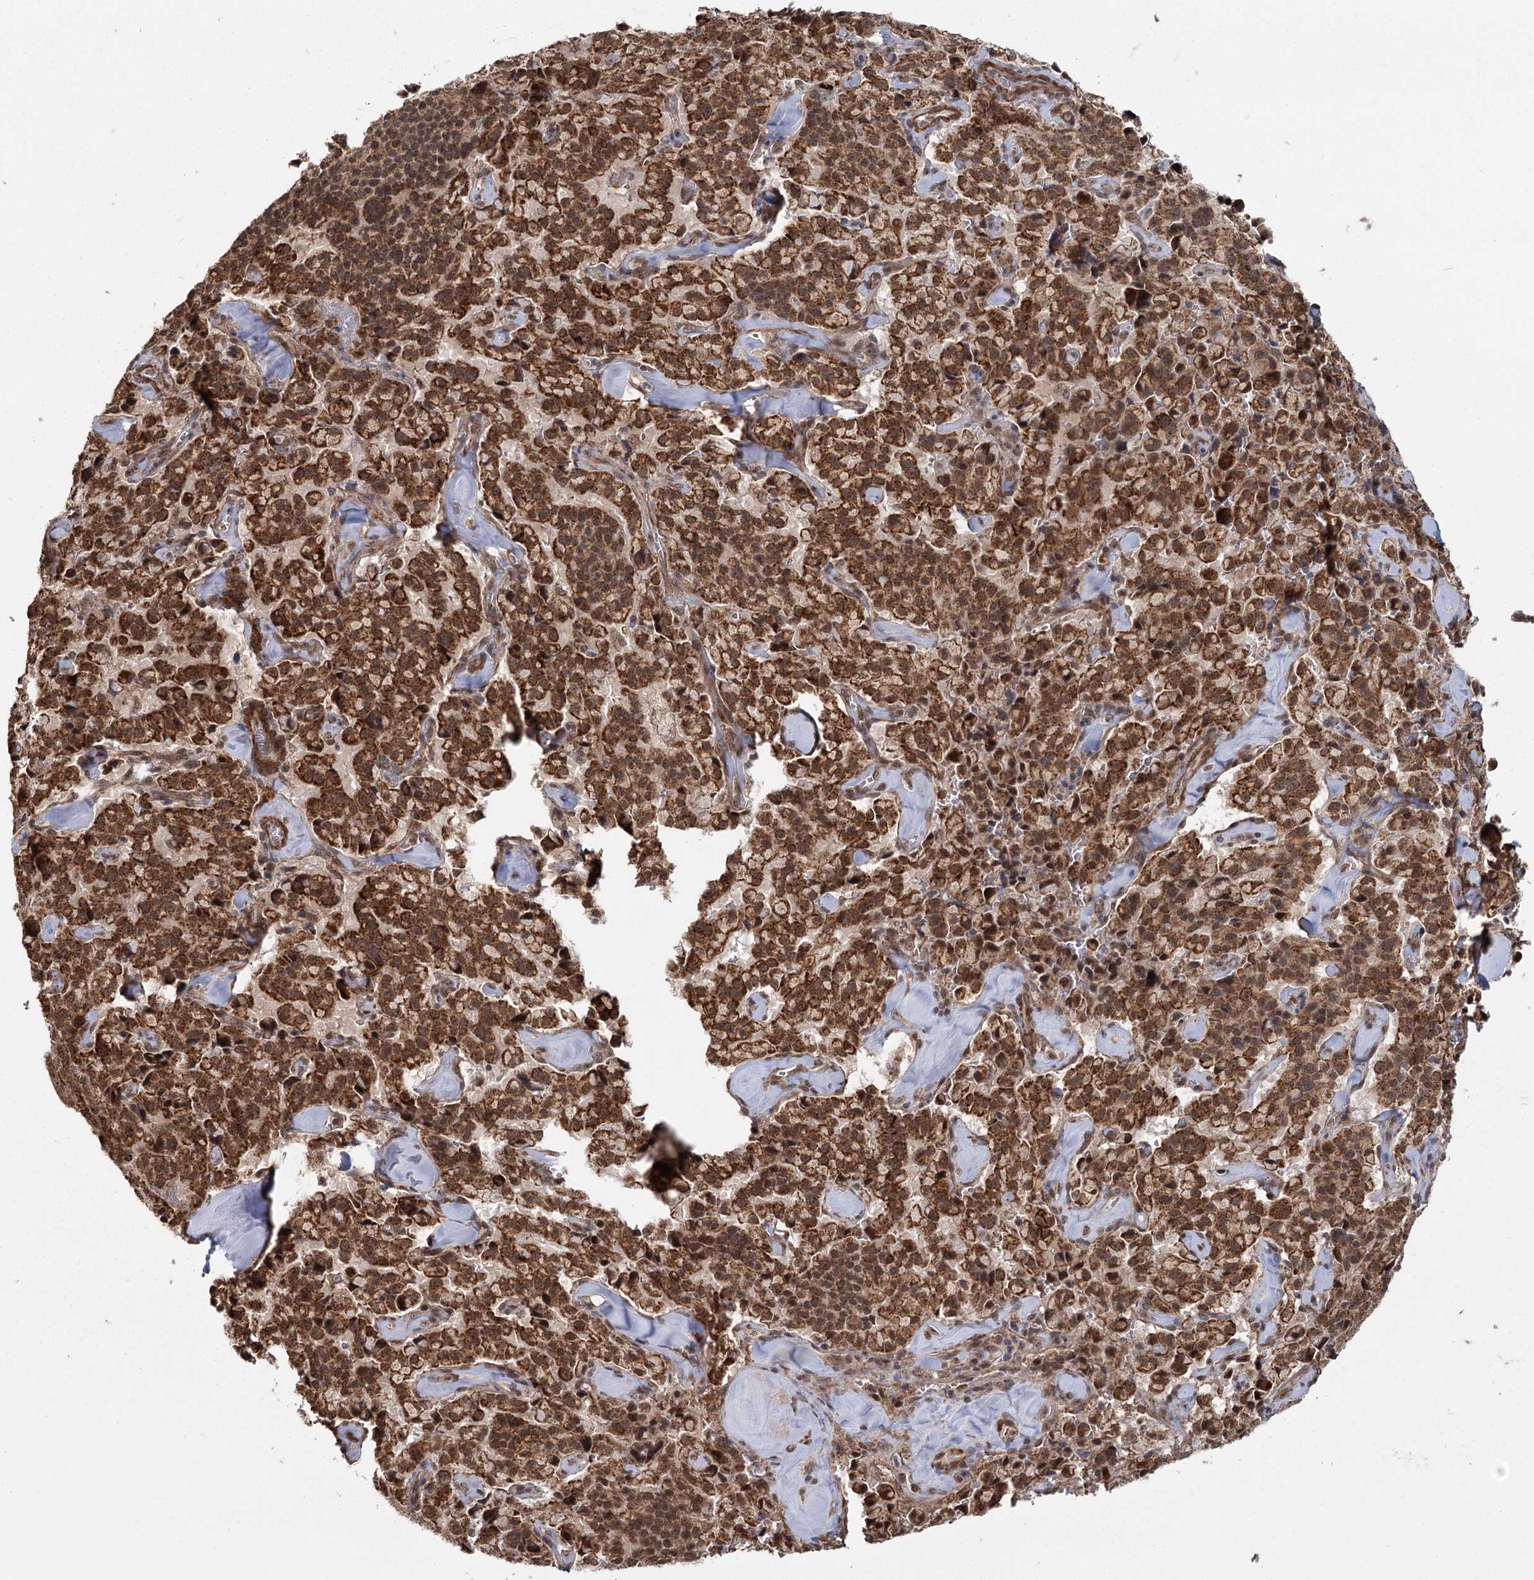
{"staining": {"intensity": "strong", "quantity": ">75%", "location": "cytoplasmic/membranous,nuclear"}, "tissue": "pancreatic cancer", "cell_type": "Tumor cells", "image_type": "cancer", "snomed": [{"axis": "morphology", "description": "Adenocarcinoma, NOS"}, {"axis": "topography", "description": "Pancreas"}], "caption": "A brown stain labels strong cytoplasmic/membranous and nuclear staining of a protein in human pancreatic adenocarcinoma tumor cells. (DAB IHC, brown staining for protein, blue staining for nuclei).", "gene": "ZCCHC24", "patient": {"sex": "male", "age": 65}}